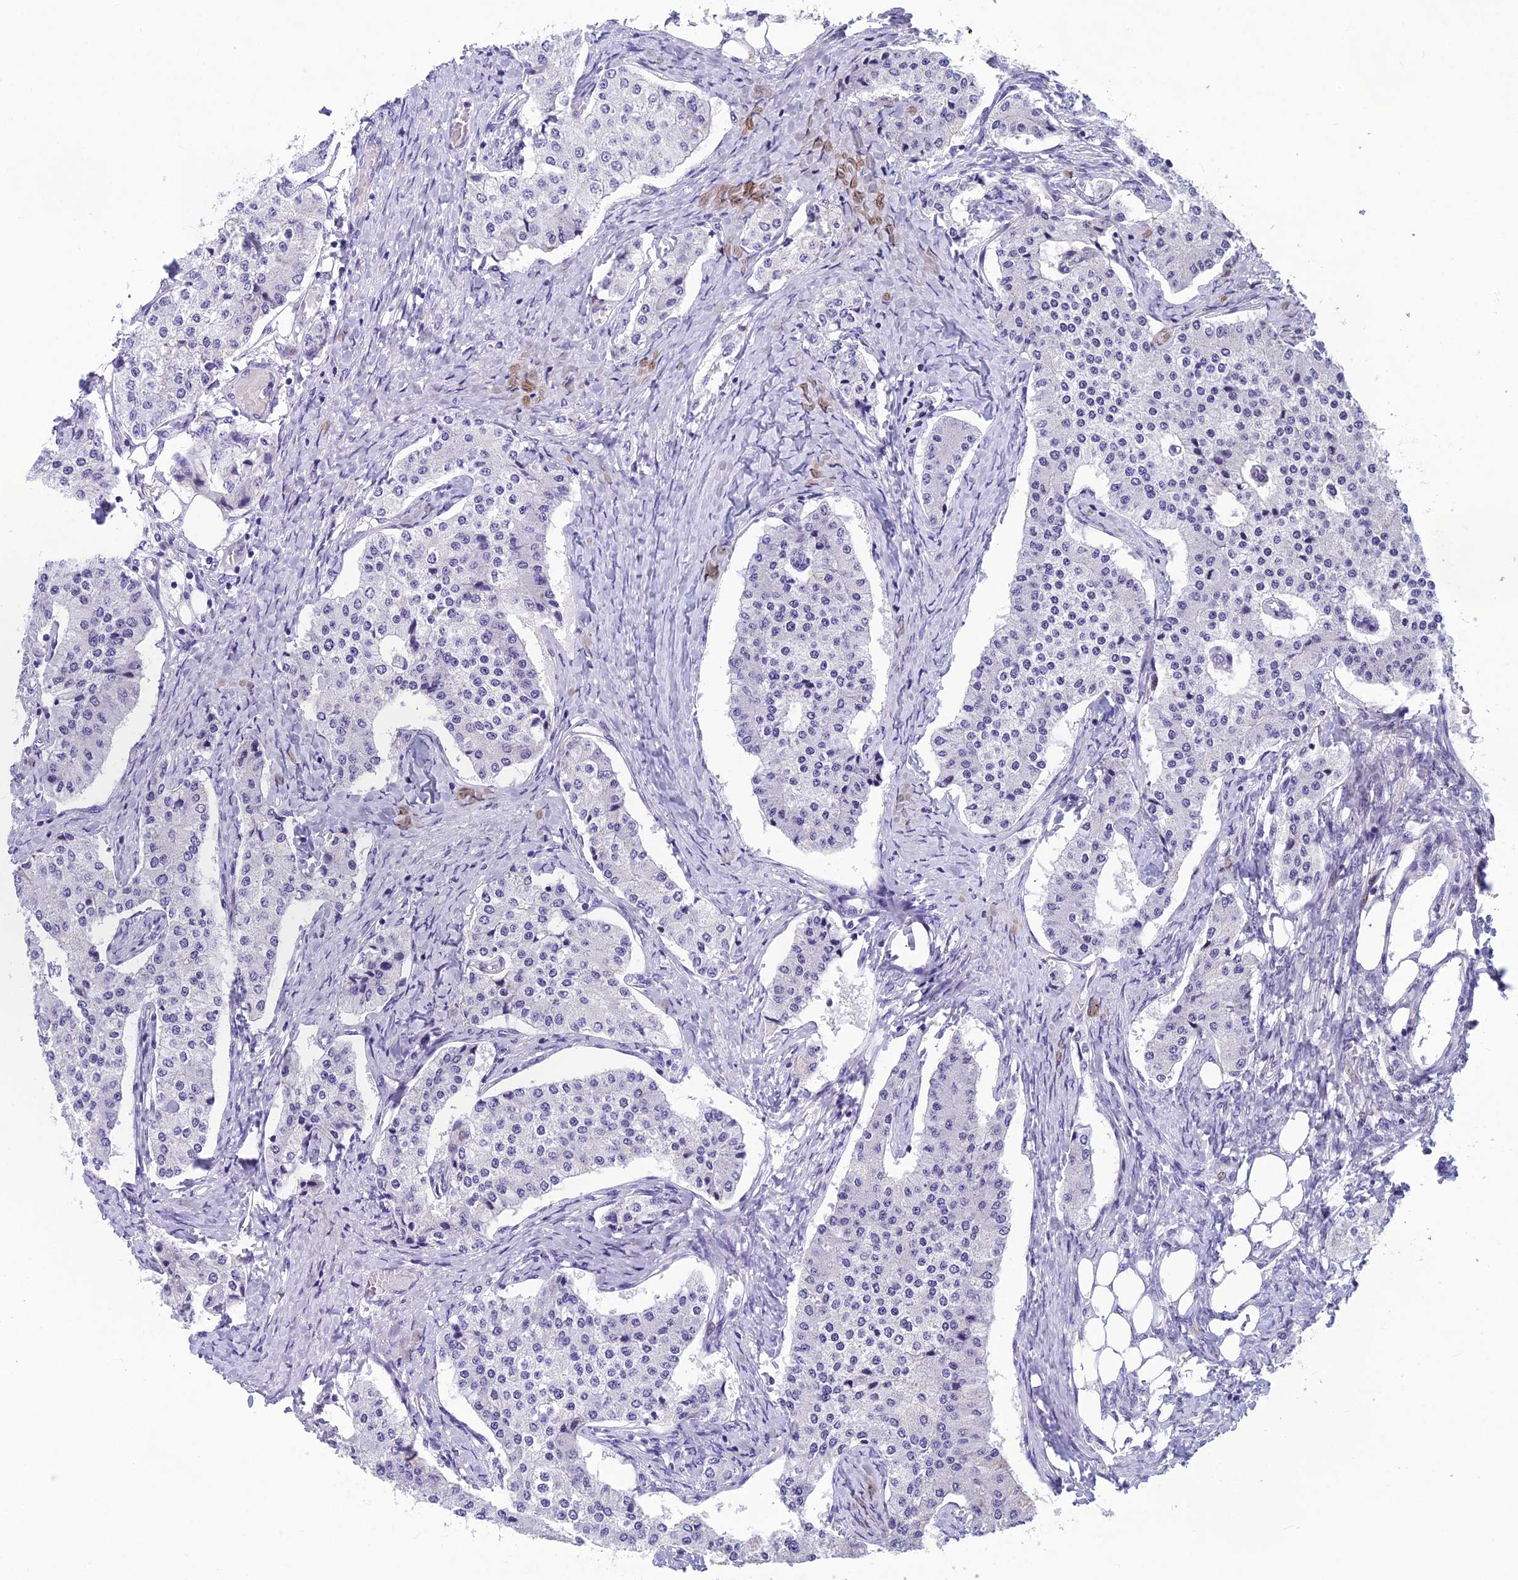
{"staining": {"intensity": "negative", "quantity": "none", "location": "none"}, "tissue": "carcinoid", "cell_type": "Tumor cells", "image_type": "cancer", "snomed": [{"axis": "morphology", "description": "Carcinoid, malignant, NOS"}, {"axis": "topography", "description": "Colon"}], "caption": "A high-resolution histopathology image shows IHC staining of carcinoid (malignant), which exhibits no significant expression in tumor cells.", "gene": "GRWD1", "patient": {"sex": "female", "age": 52}}